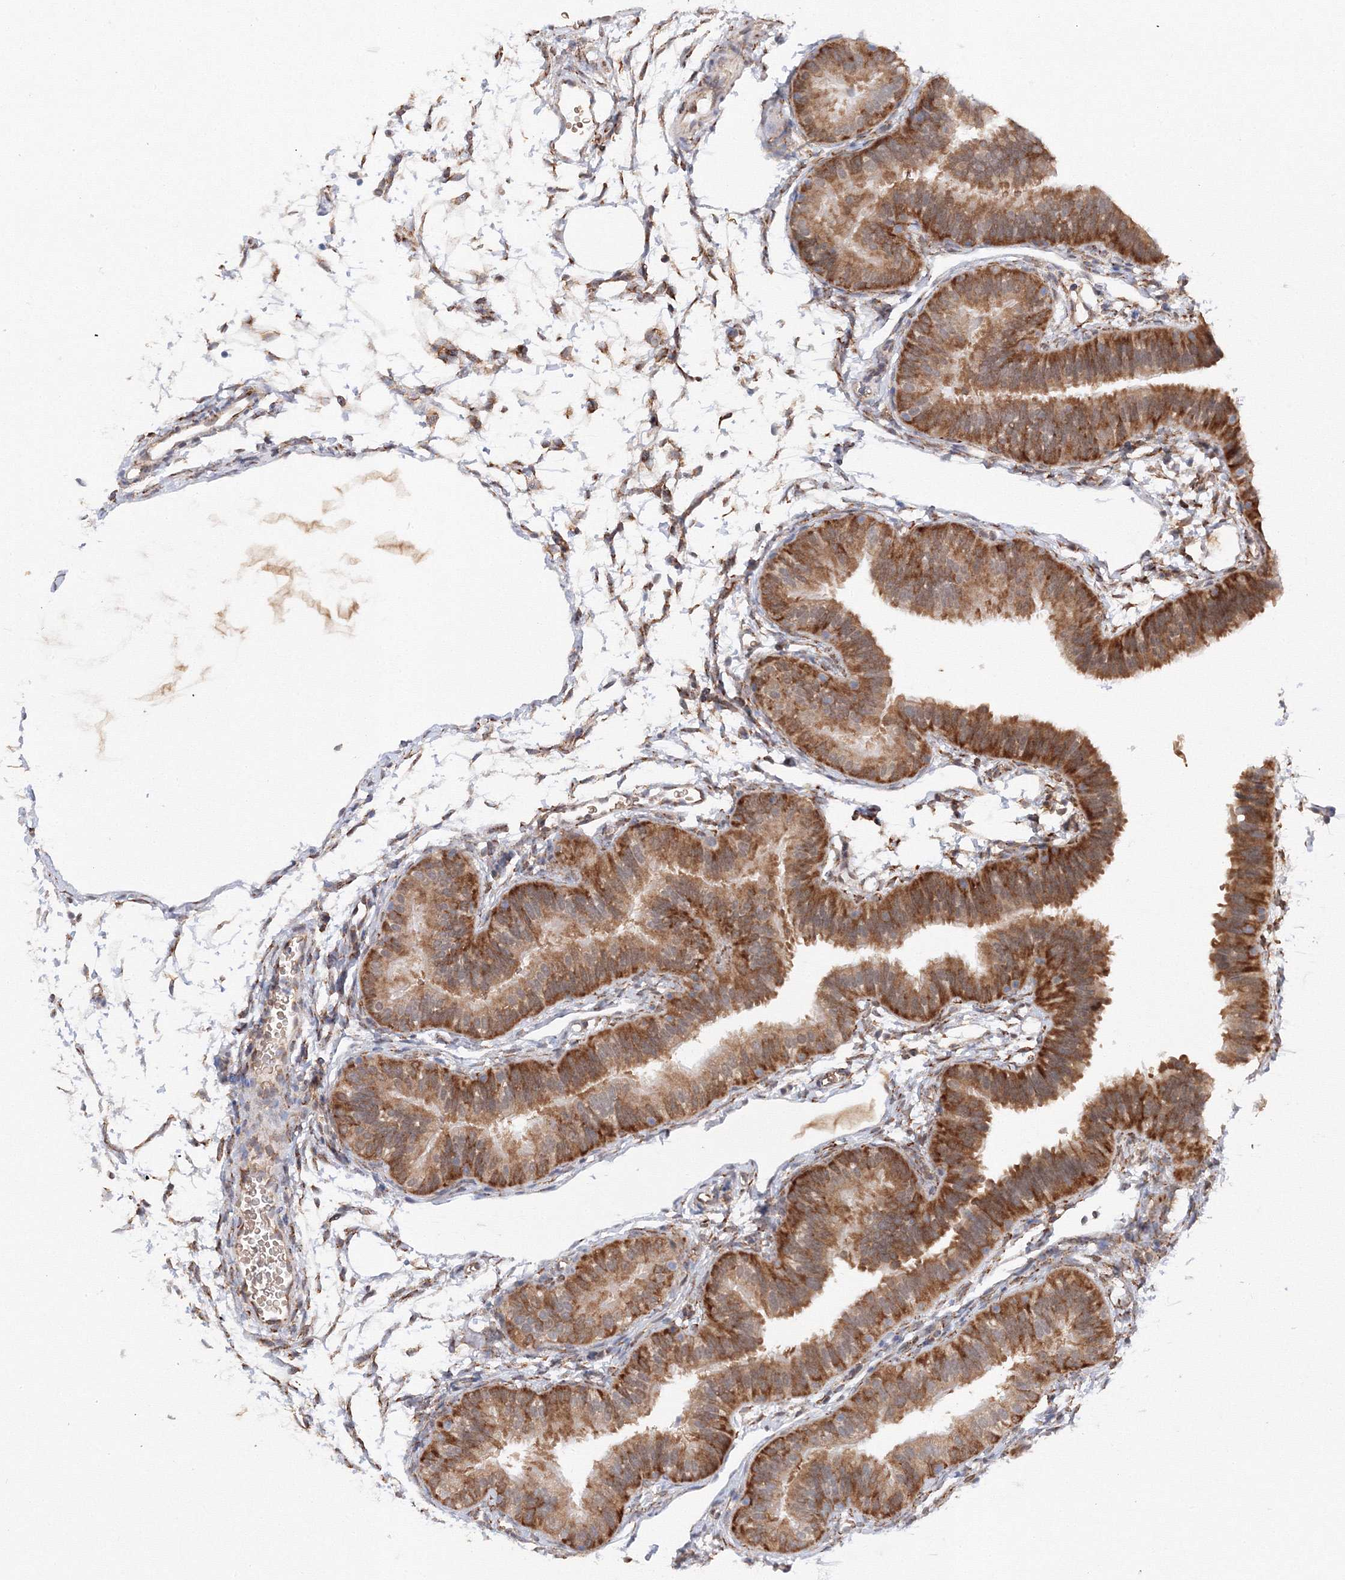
{"staining": {"intensity": "strong", "quantity": ">75%", "location": "cytoplasmic/membranous"}, "tissue": "fallopian tube", "cell_type": "Glandular cells", "image_type": "normal", "snomed": [{"axis": "morphology", "description": "Normal tissue, NOS"}, {"axis": "topography", "description": "Fallopian tube"}], "caption": "IHC of benign human fallopian tube displays high levels of strong cytoplasmic/membranous positivity in approximately >75% of glandular cells.", "gene": "DIS3L2", "patient": {"sex": "female", "age": 35}}